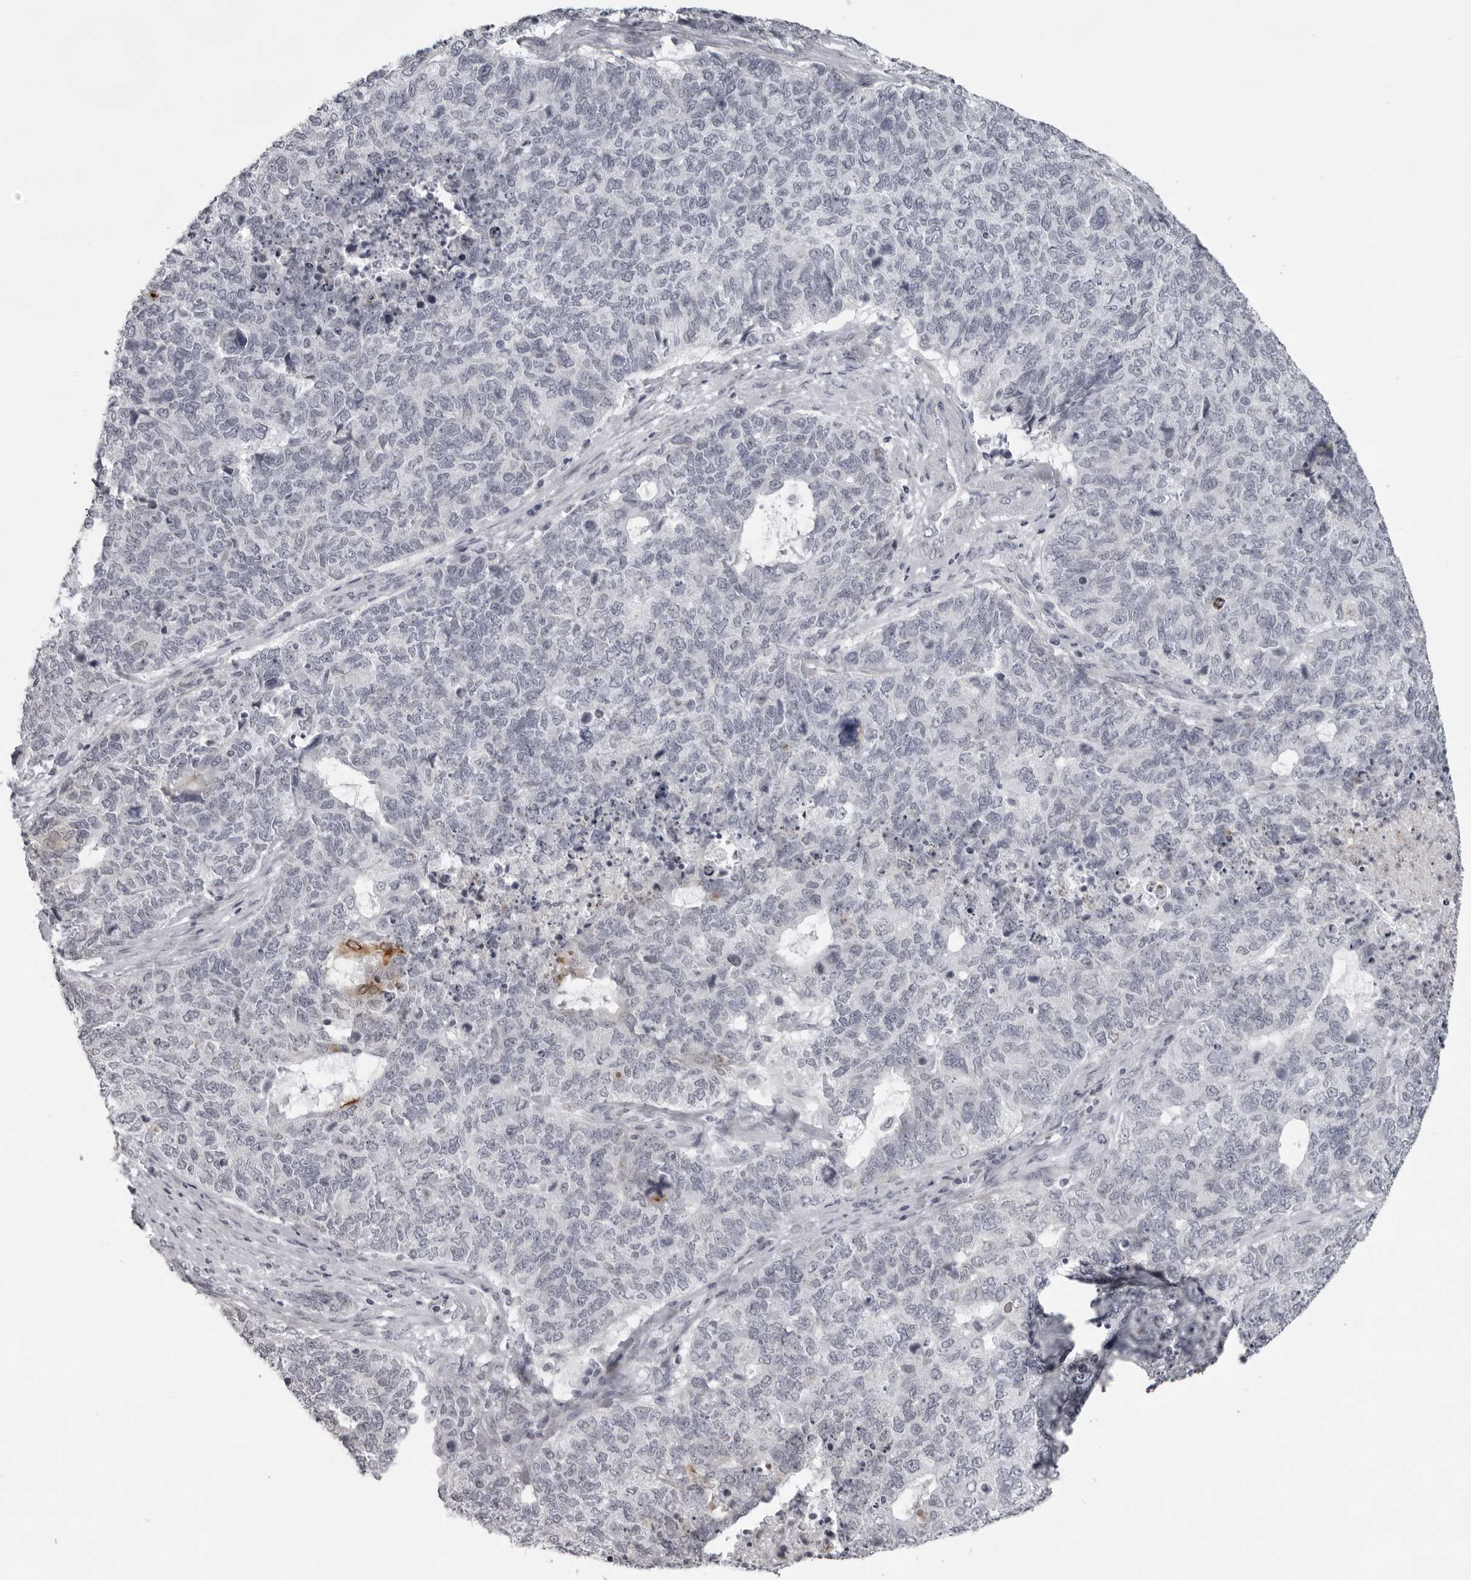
{"staining": {"intensity": "negative", "quantity": "none", "location": "none"}, "tissue": "cervical cancer", "cell_type": "Tumor cells", "image_type": "cancer", "snomed": [{"axis": "morphology", "description": "Squamous cell carcinoma, NOS"}, {"axis": "topography", "description": "Cervix"}], "caption": "The photomicrograph shows no staining of tumor cells in cervical cancer. (DAB IHC with hematoxylin counter stain).", "gene": "NUDT18", "patient": {"sex": "female", "age": 63}}